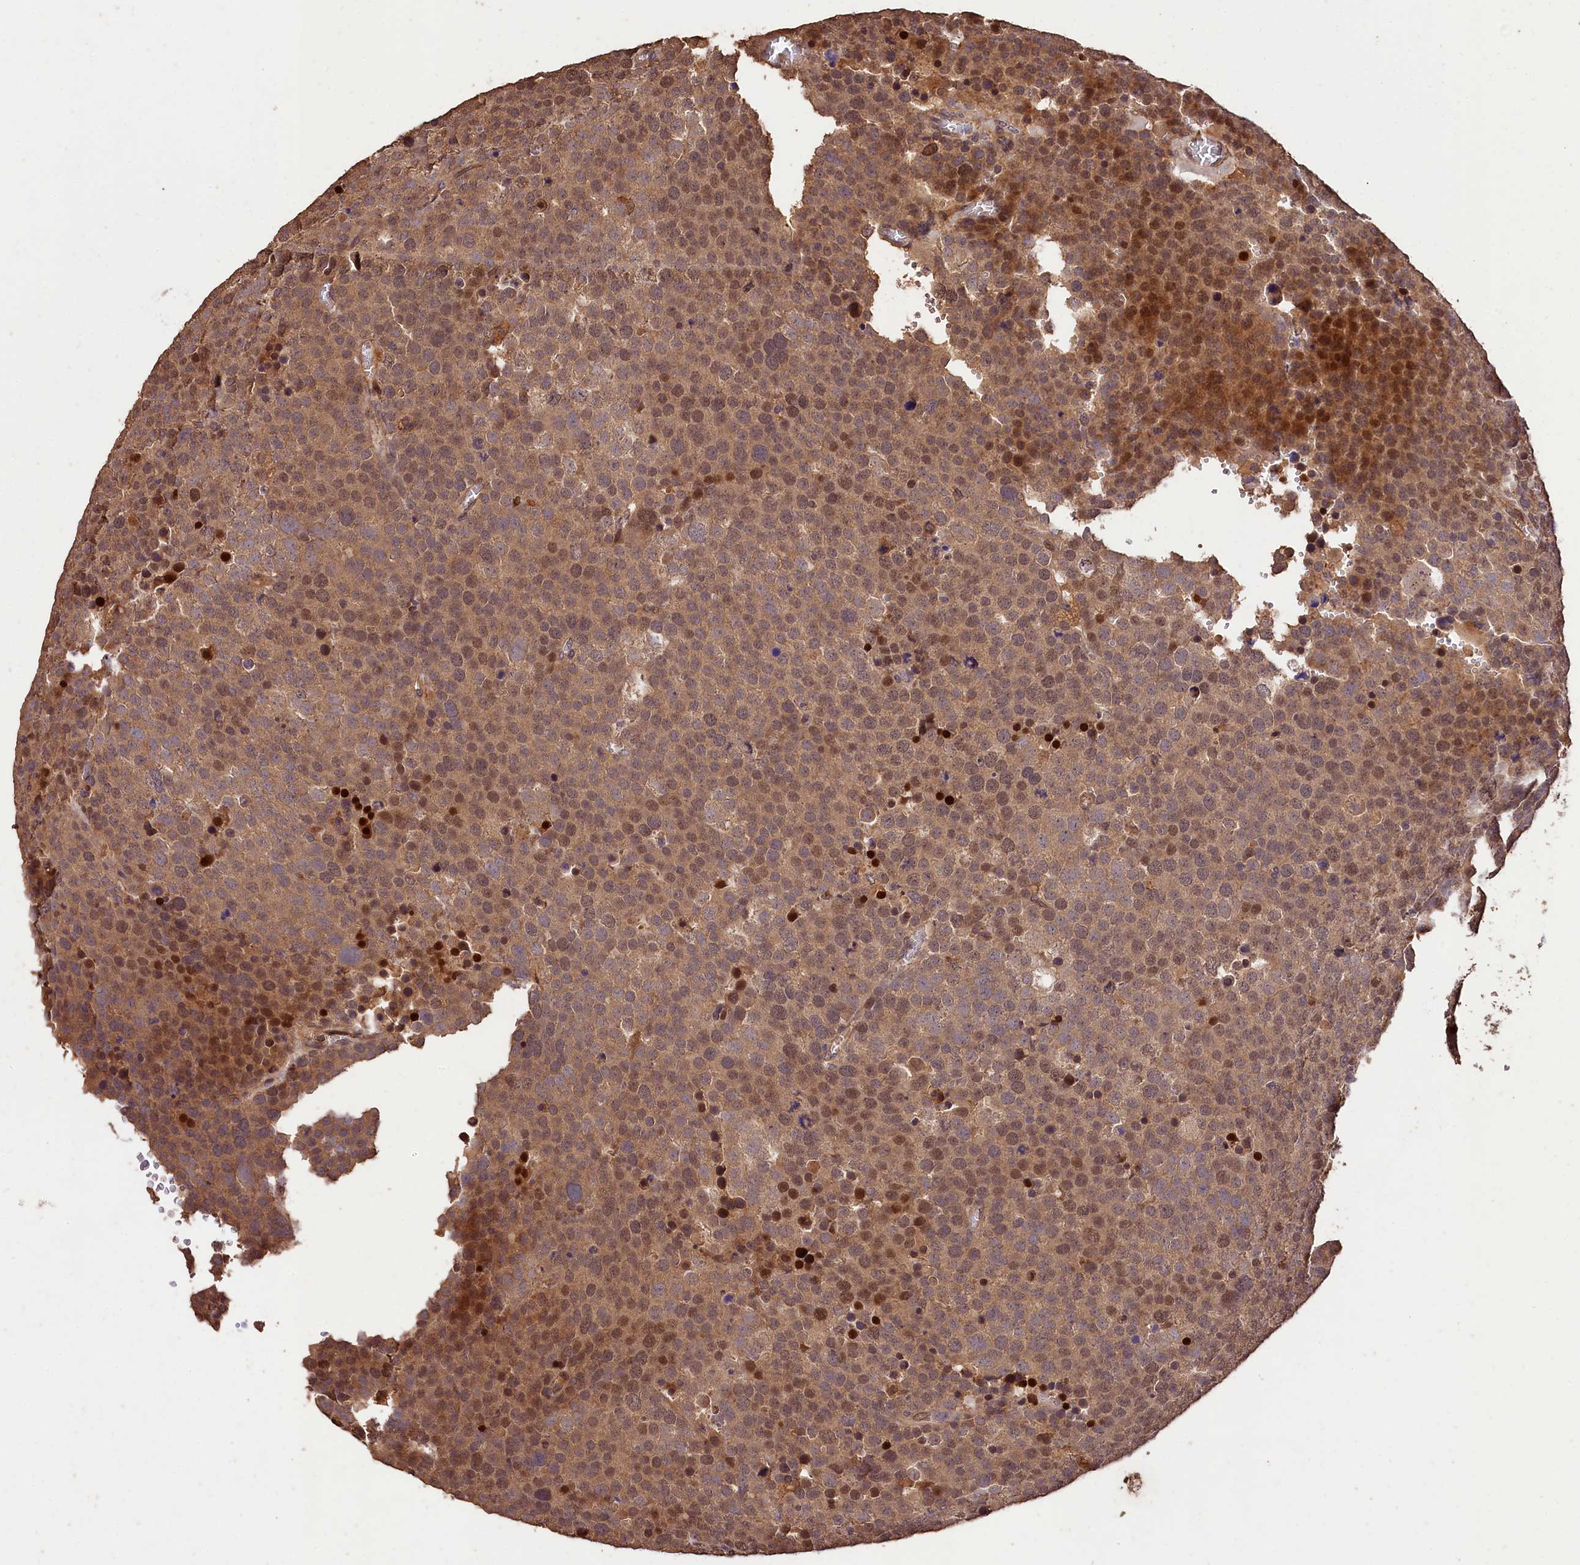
{"staining": {"intensity": "moderate", "quantity": "25%-75%", "location": "cytoplasmic/membranous,nuclear"}, "tissue": "testis cancer", "cell_type": "Tumor cells", "image_type": "cancer", "snomed": [{"axis": "morphology", "description": "Seminoma, NOS"}, {"axis": "topography", "description": "Testis"}], "caption": "A brown stain highlights moderate cytoplasmic/membranous and nuclear positivity of a protein in seminoma (testis) tumor cells.", "gene": "KPTN", "patient": {"sex": "male", "age": 71}}